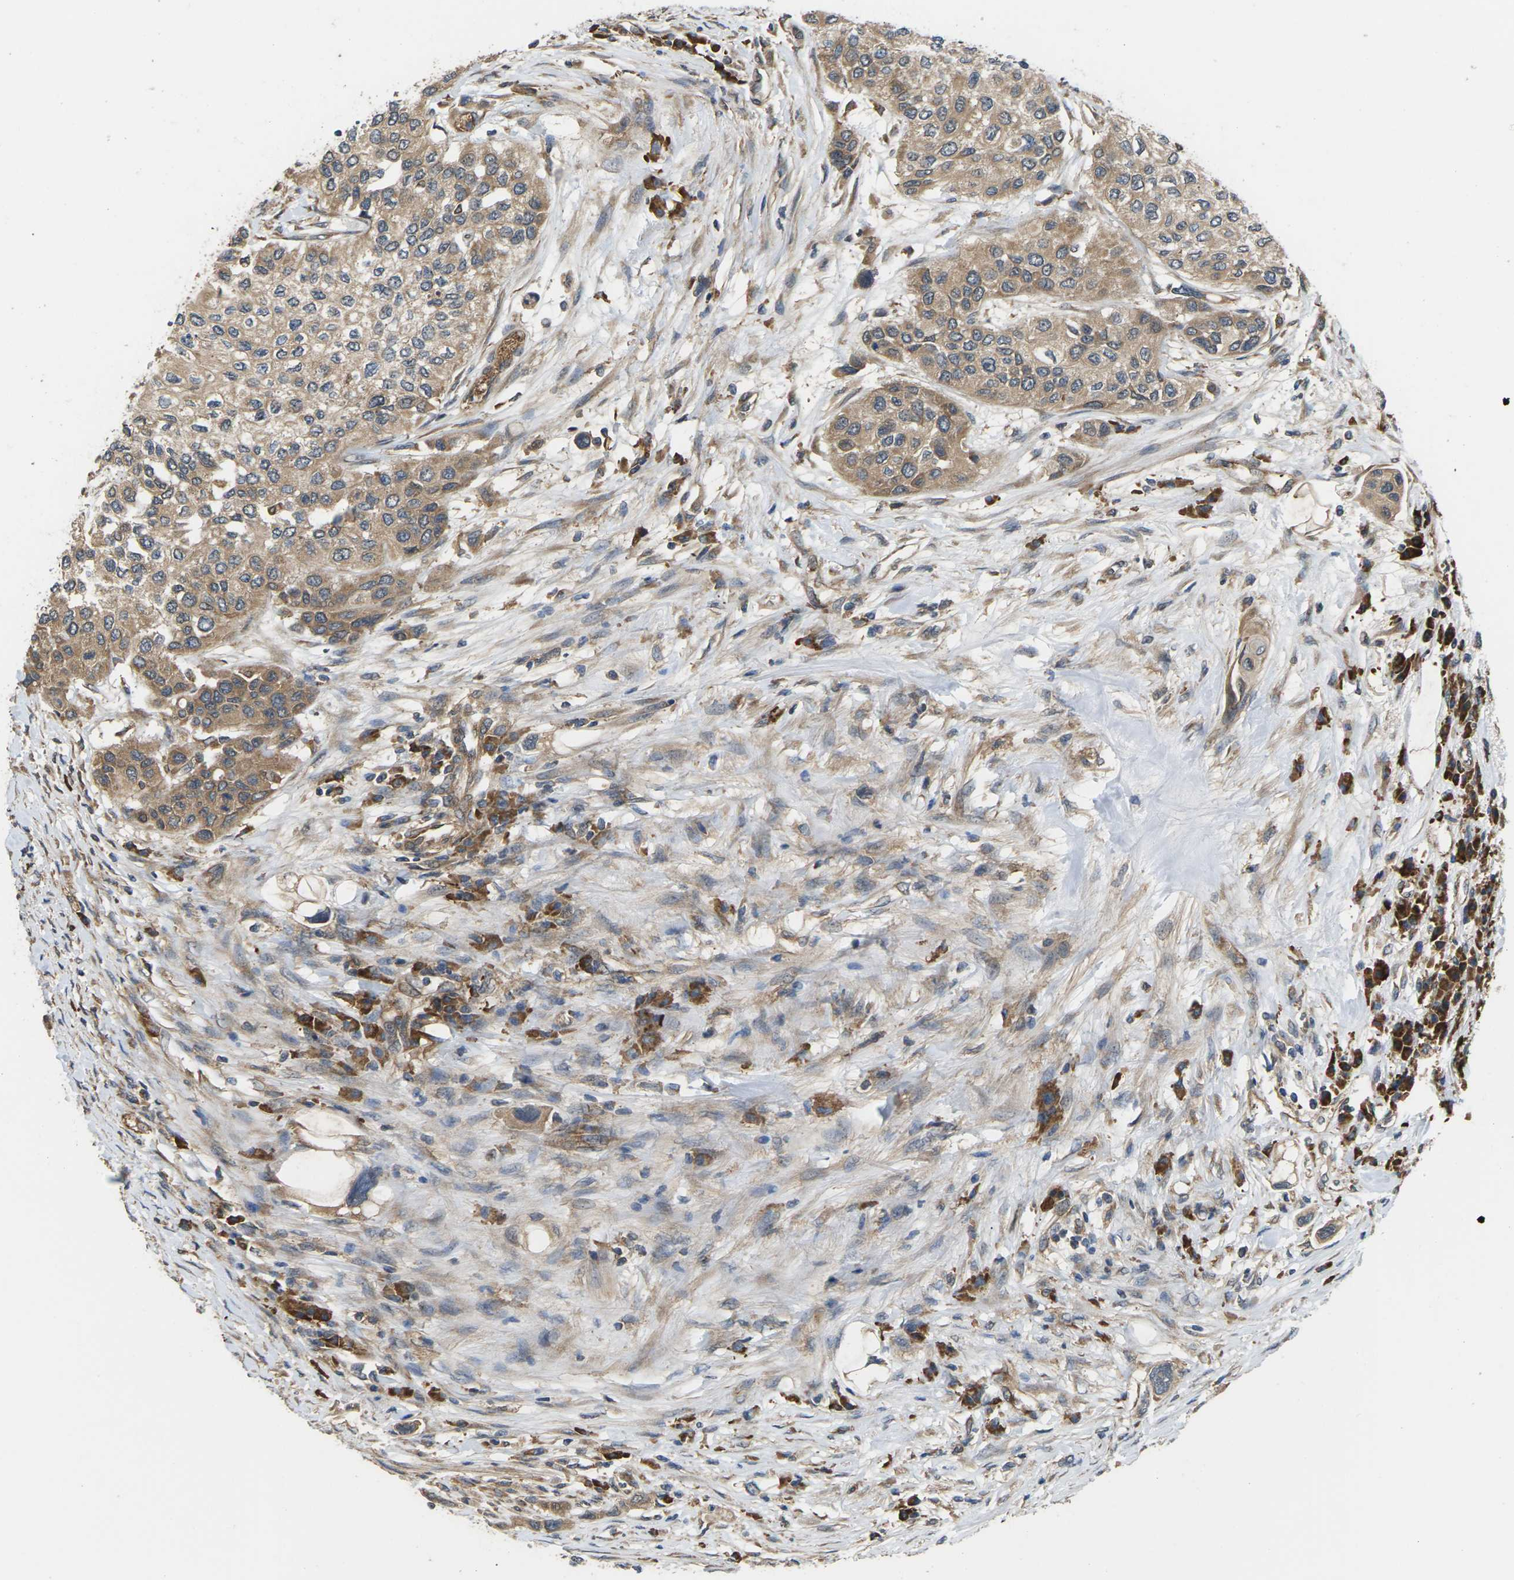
{"staining": {"intensity": "weak", "quantity": ">75%", "location": "cytoplasmic/membranous"}, "tissue": "urothelial cancer", "cell_type": "Tumor cells", "image_type": "cancer", "snomed": [{"axis": "morphology", "description": "Urothelial carcinoma, High grade"}, {"axis": "topography", "description": "Urinary bladder"}], "caption": "About >75% of tumor cells in human urothelial cancer display weak cytoplasmic/membranous protein staining as visualized by brown immunohistochemical staining.", "gene": "NRAS", "patient": {"sex": "female", "age": 56}}